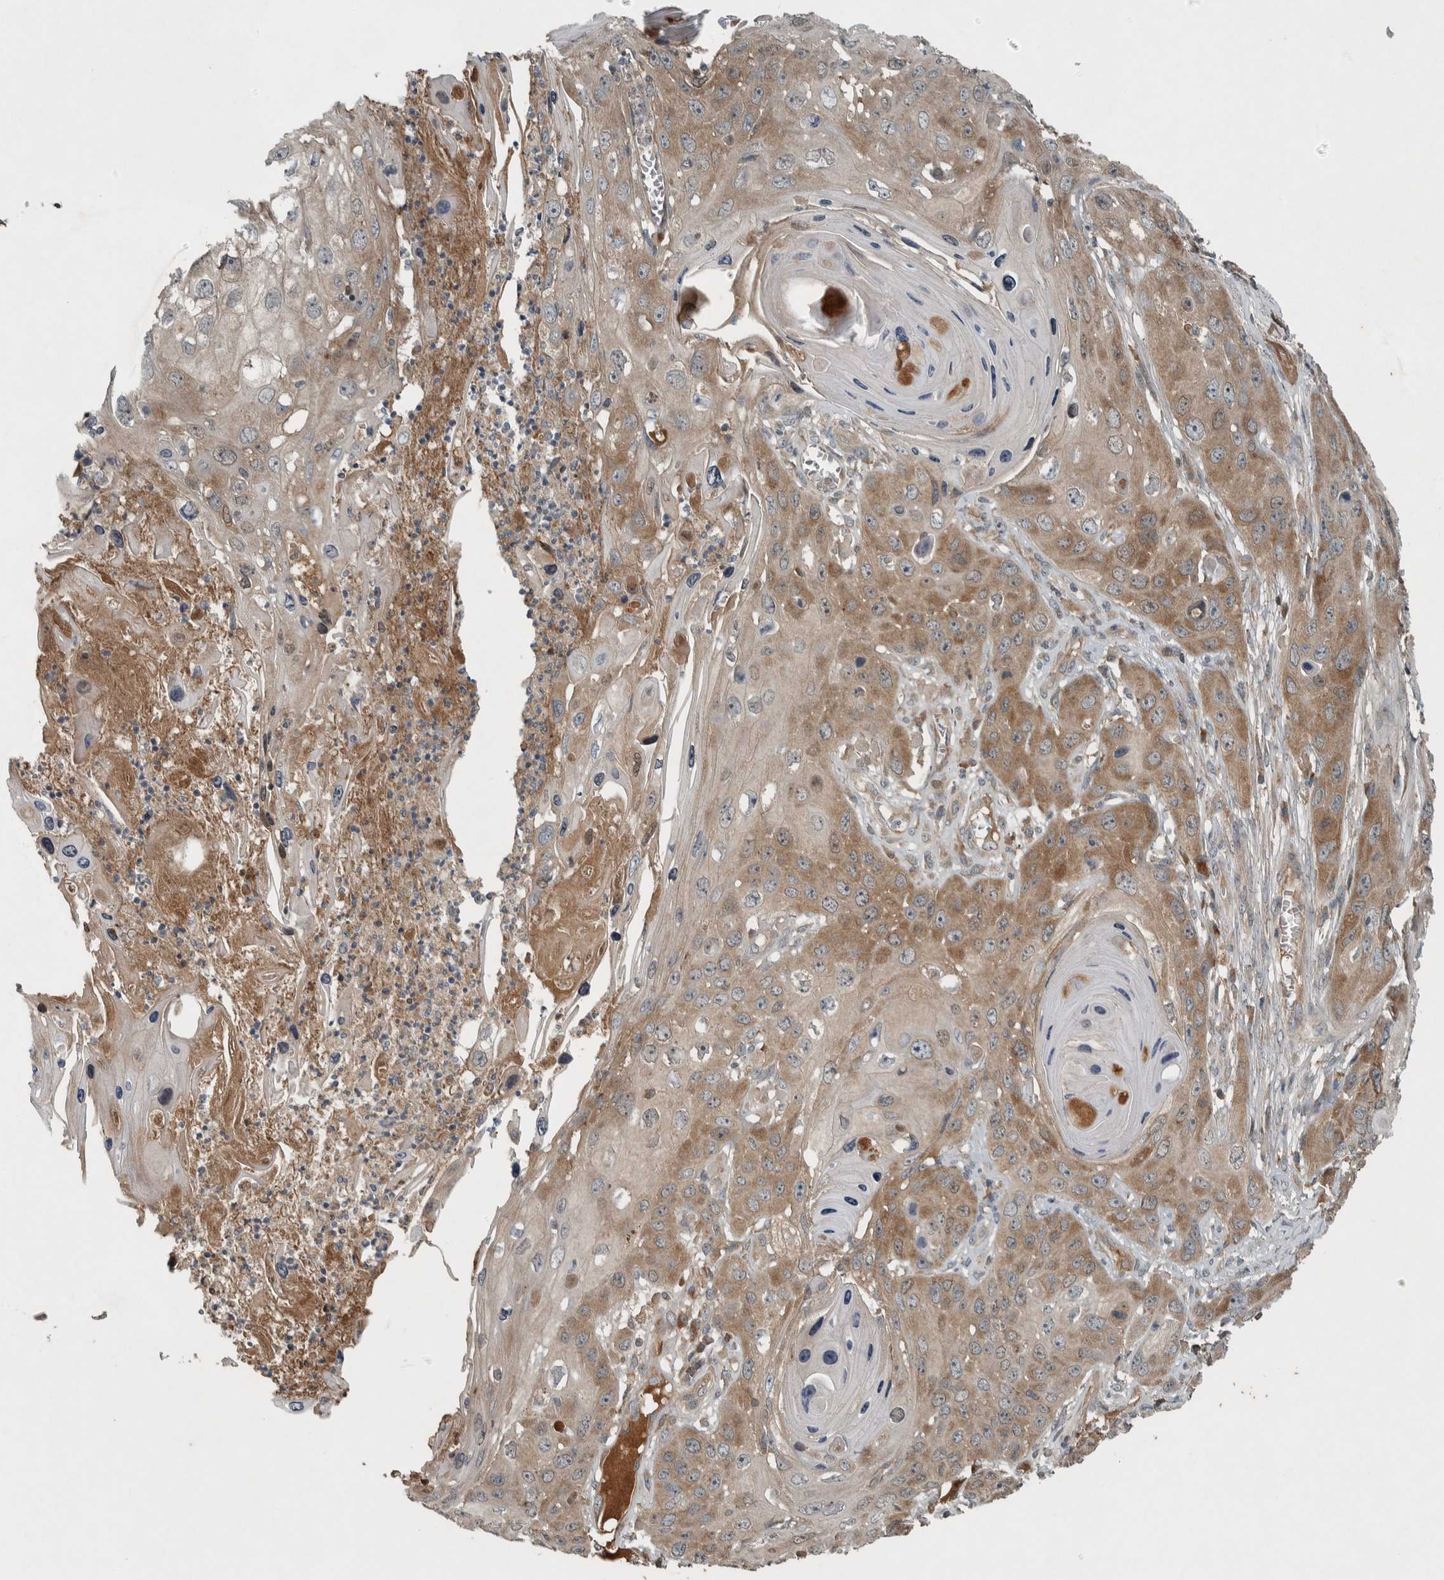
{"staining": {"intensity": "moderate", "quantity": ">75%", "location": "cytoplasmic/membranous"}, "tissue": "skin cancer", "cell_type": "Tumor cells", "image_type": "cancer", "snomed": [{"axis": "morphology", "description": "Squamous cell carcinoma, NOS"}, {"axis": "topography", "description": "Skin"}], "caption": "Immunohistochemistry (DAB) staining of human skin squamous cell carcinoma reveals moderate cytoplasmic/membranous protein staining in approximately >75% of tumor cells.", "gene": "CLCN2", "patient": {"sex": "male", "age": 55}}